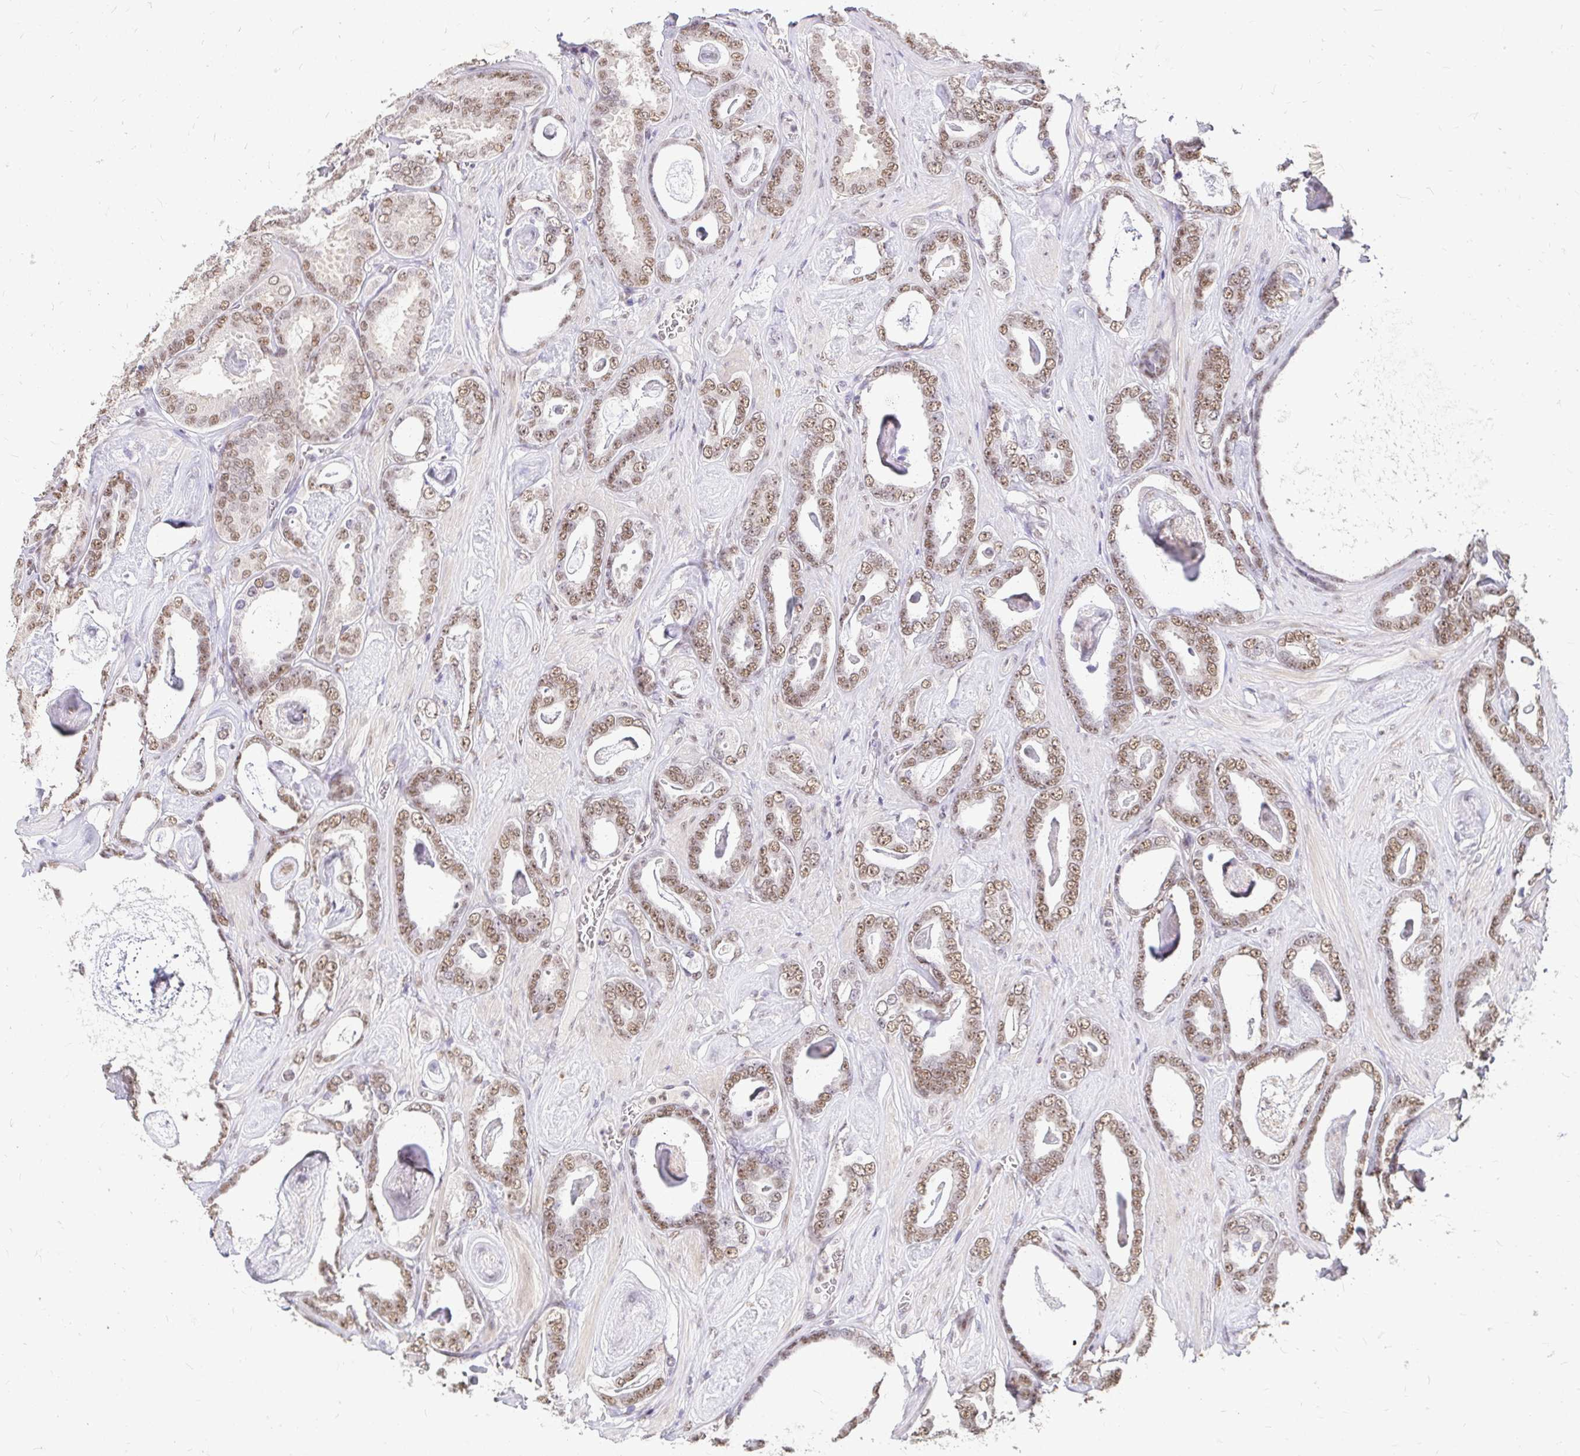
{"staining": {"intensity": "moderate", "quantity": ">75%", "location": "nuclear"}, "tissue": "prostate cancer", "cell_type": "Tumor cells", "image_type": "cancer", "snomed": [{"axis": "morphology", "description": "Adenocarcinoma, High grade"}, {"axis": "topography", "description": "Prostate"}], "caption": "A brown stain shows moderate nuclear expression of a protein in high-grade adenocarcinoma (prostate) tumor cells.", "gene": "RIMS4", "patient": {"sex": "male", "age": 63}}